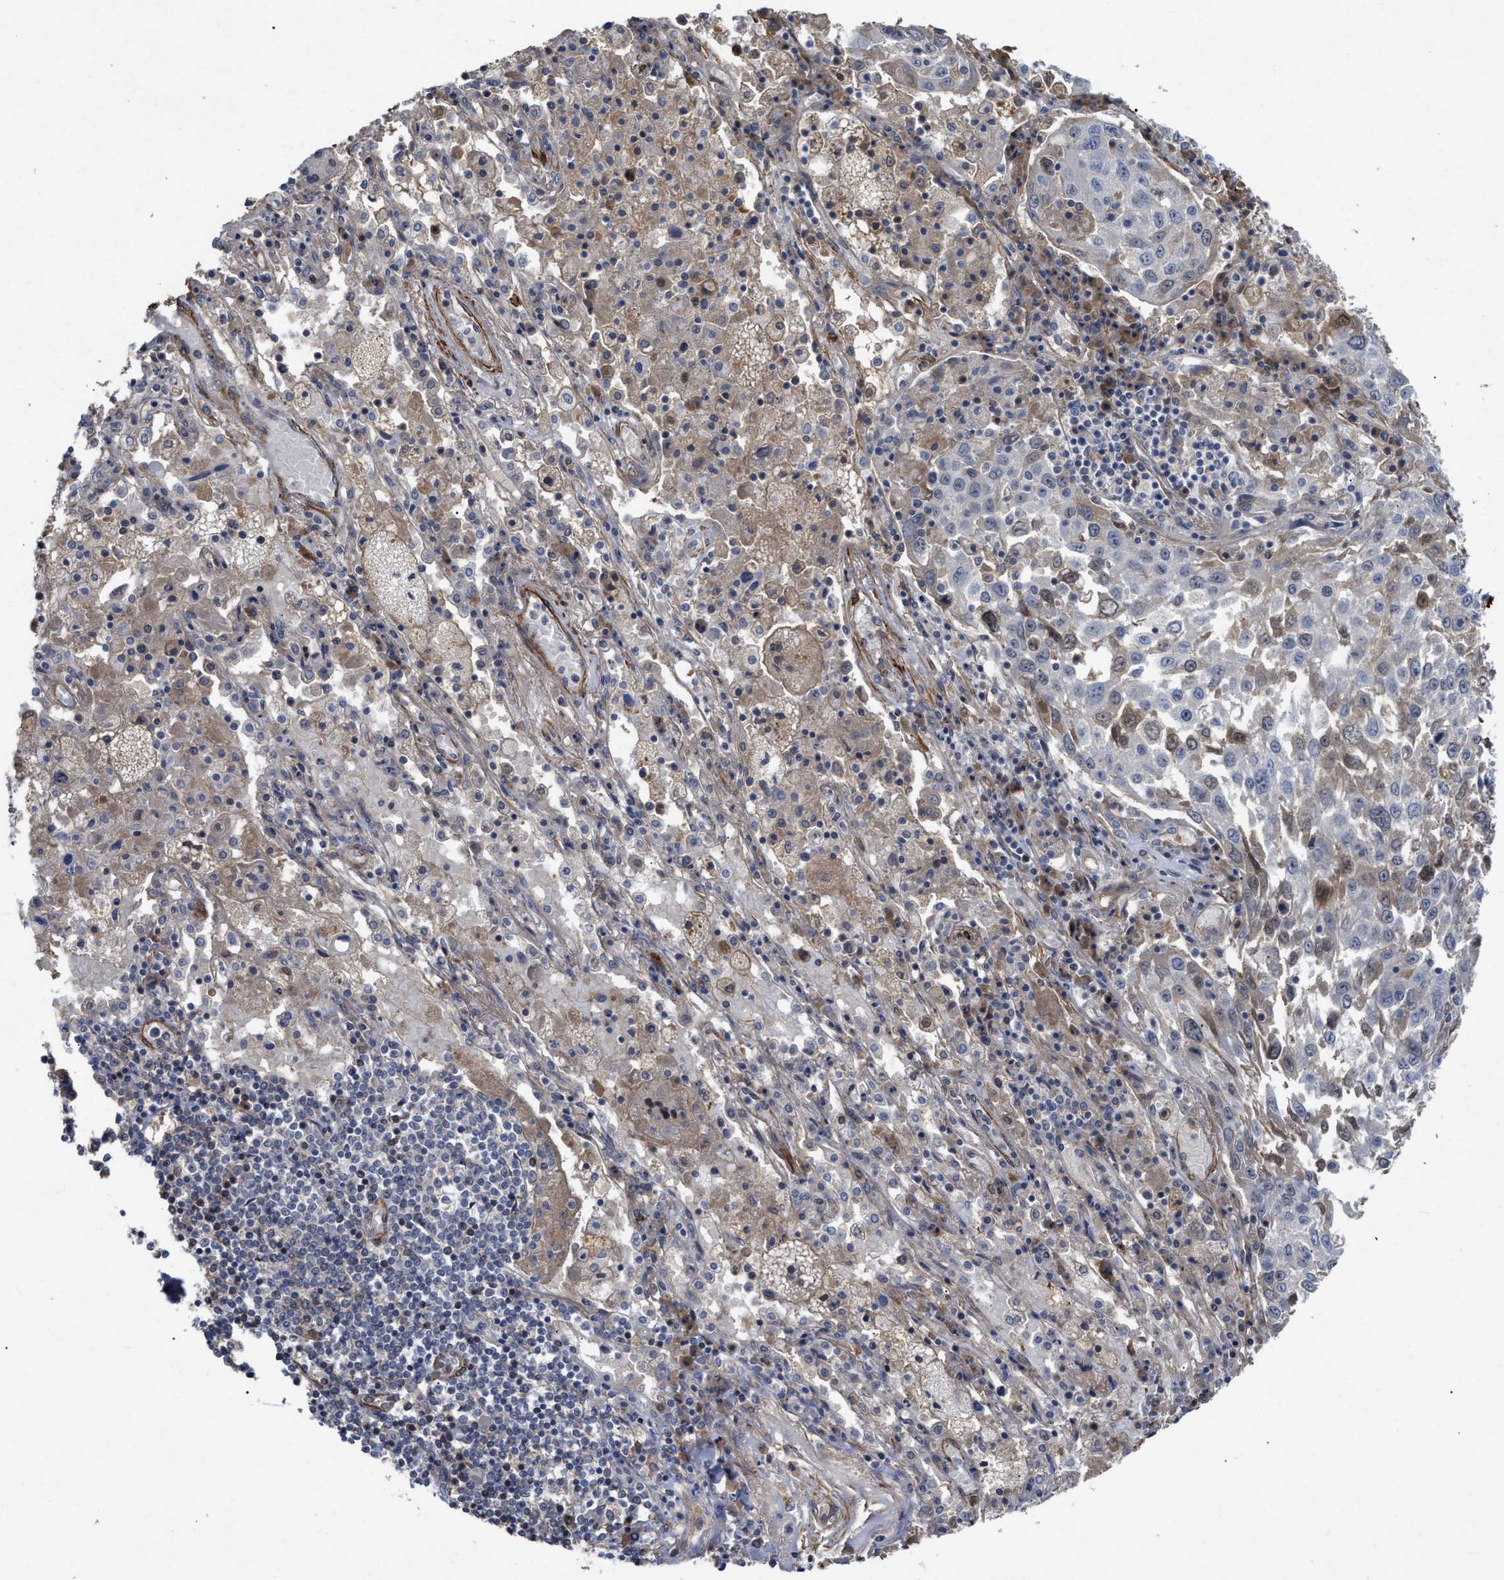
{"staining": {"intensity": "moderate", "quantity": "<25%", "location": "cytoplasmic/membranous,nuclear"}, "tissue": "lung cancer", "cell_type": "Tumor cells", "image_type": "cancer", "snomed": [{"axis": "morphology", "description": "Squamous cell carcinoma, NOS"}, {"axis": "topography", "description": "Lung"}], "caption": "Brown immunohistochemical staining in lung squamous cell carcinoma demonstrates moderate cytoplasmic/membranous and nuclear positivity in about <25% of tumor cells.", "gene": "ST6GALNAC6", "patient": {"sex": "male", "age": 65}}